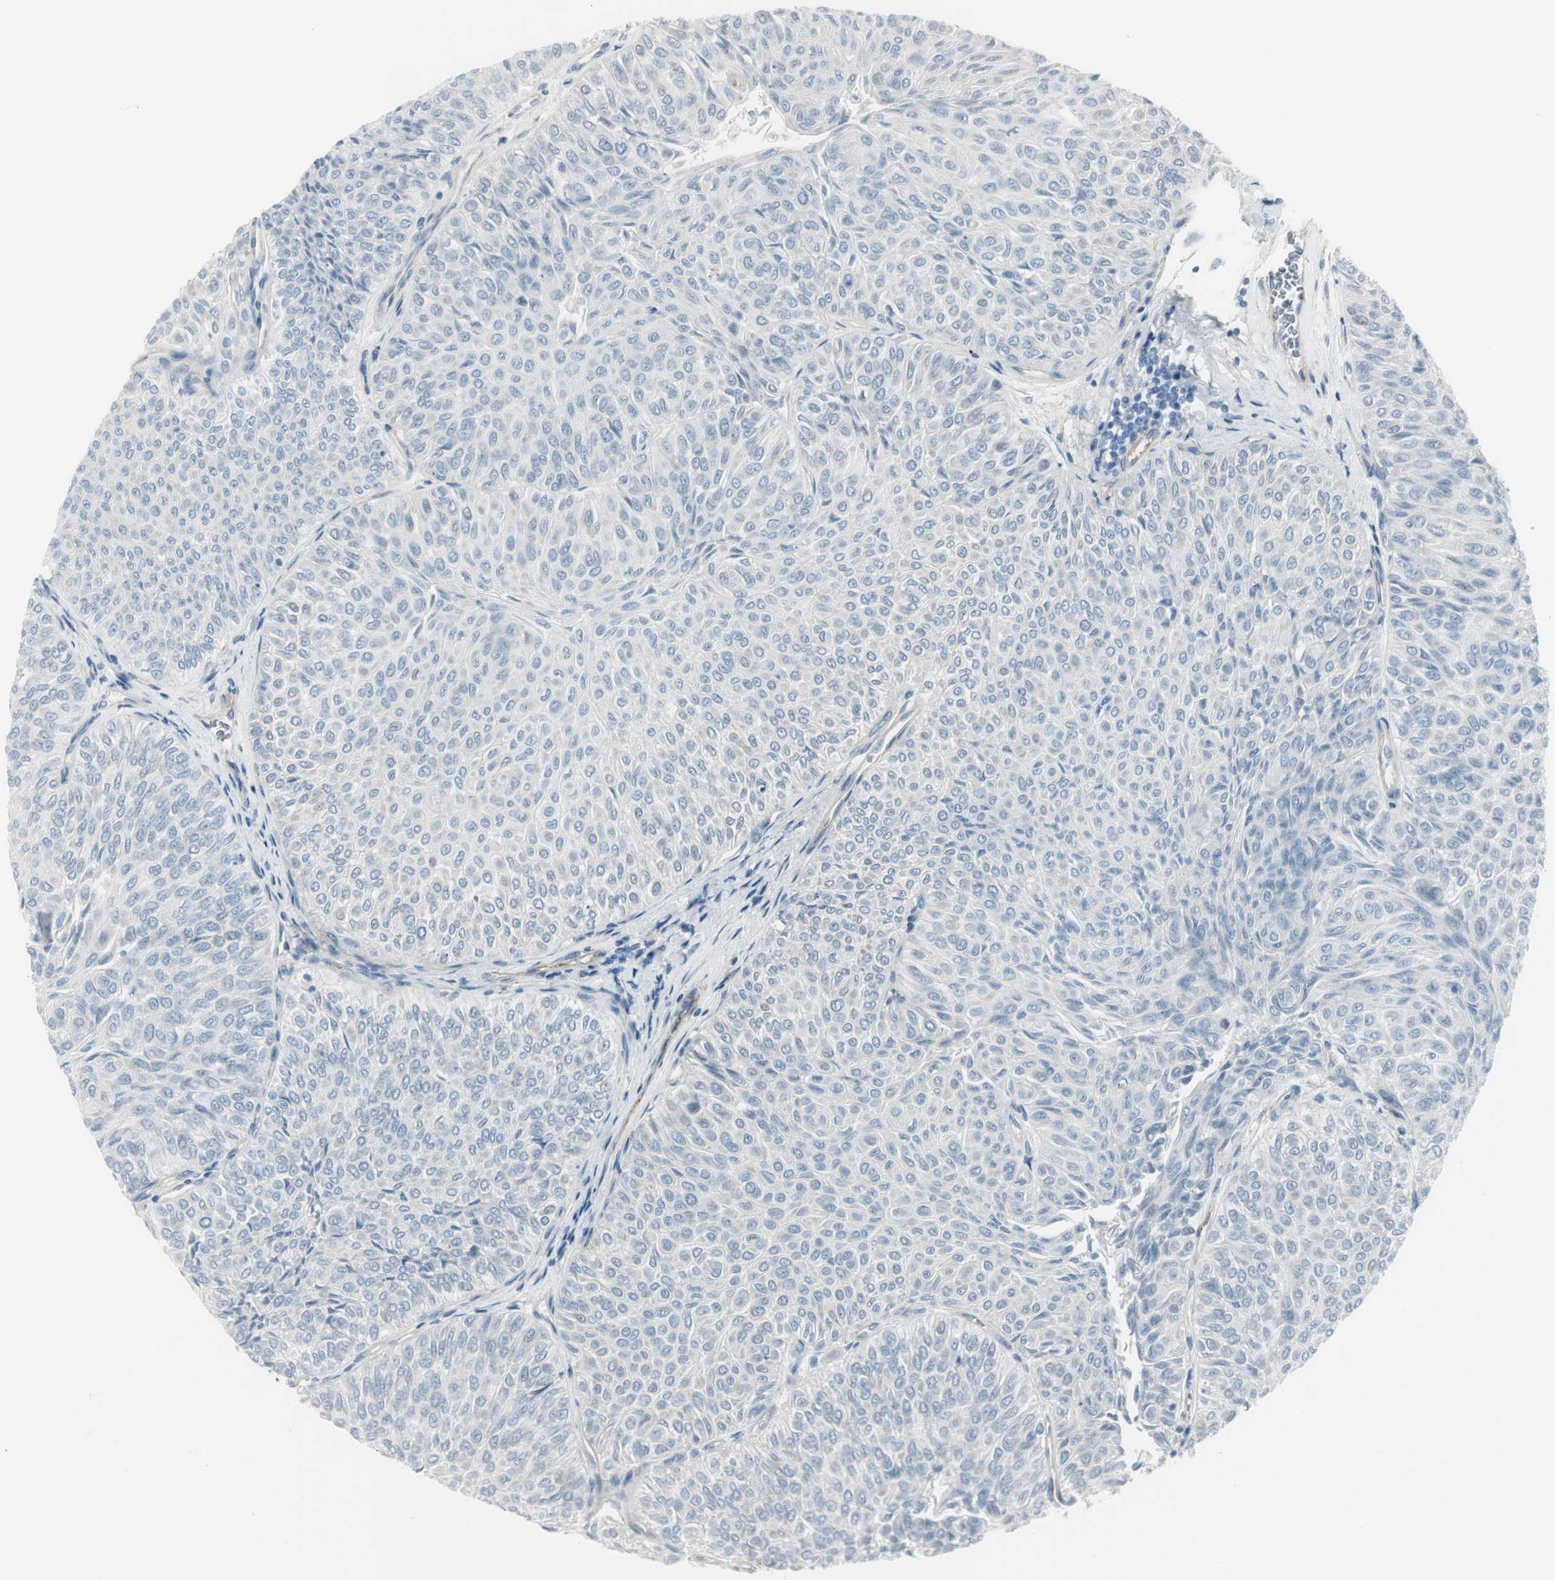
{"staining": {"intensity": "negative", "quantity": "none", "location": "none"}, "tissue": "urothelial cancer", "cell_type": "Tumor cells", "image_type": "cancer", "snomed": [{"axis": "morphology", "description": "Urothelial carcinoma, Low grade"}, {"axis": "topography", "description": "Urinary bladder"}], "caption": "Low-grade urothelial carcinoma was stained to show a protein in brown. There is no significant positivity in tumor cells.", "gene": "CACNA2D1", "patient": {"sex": "male", "age": 78}}